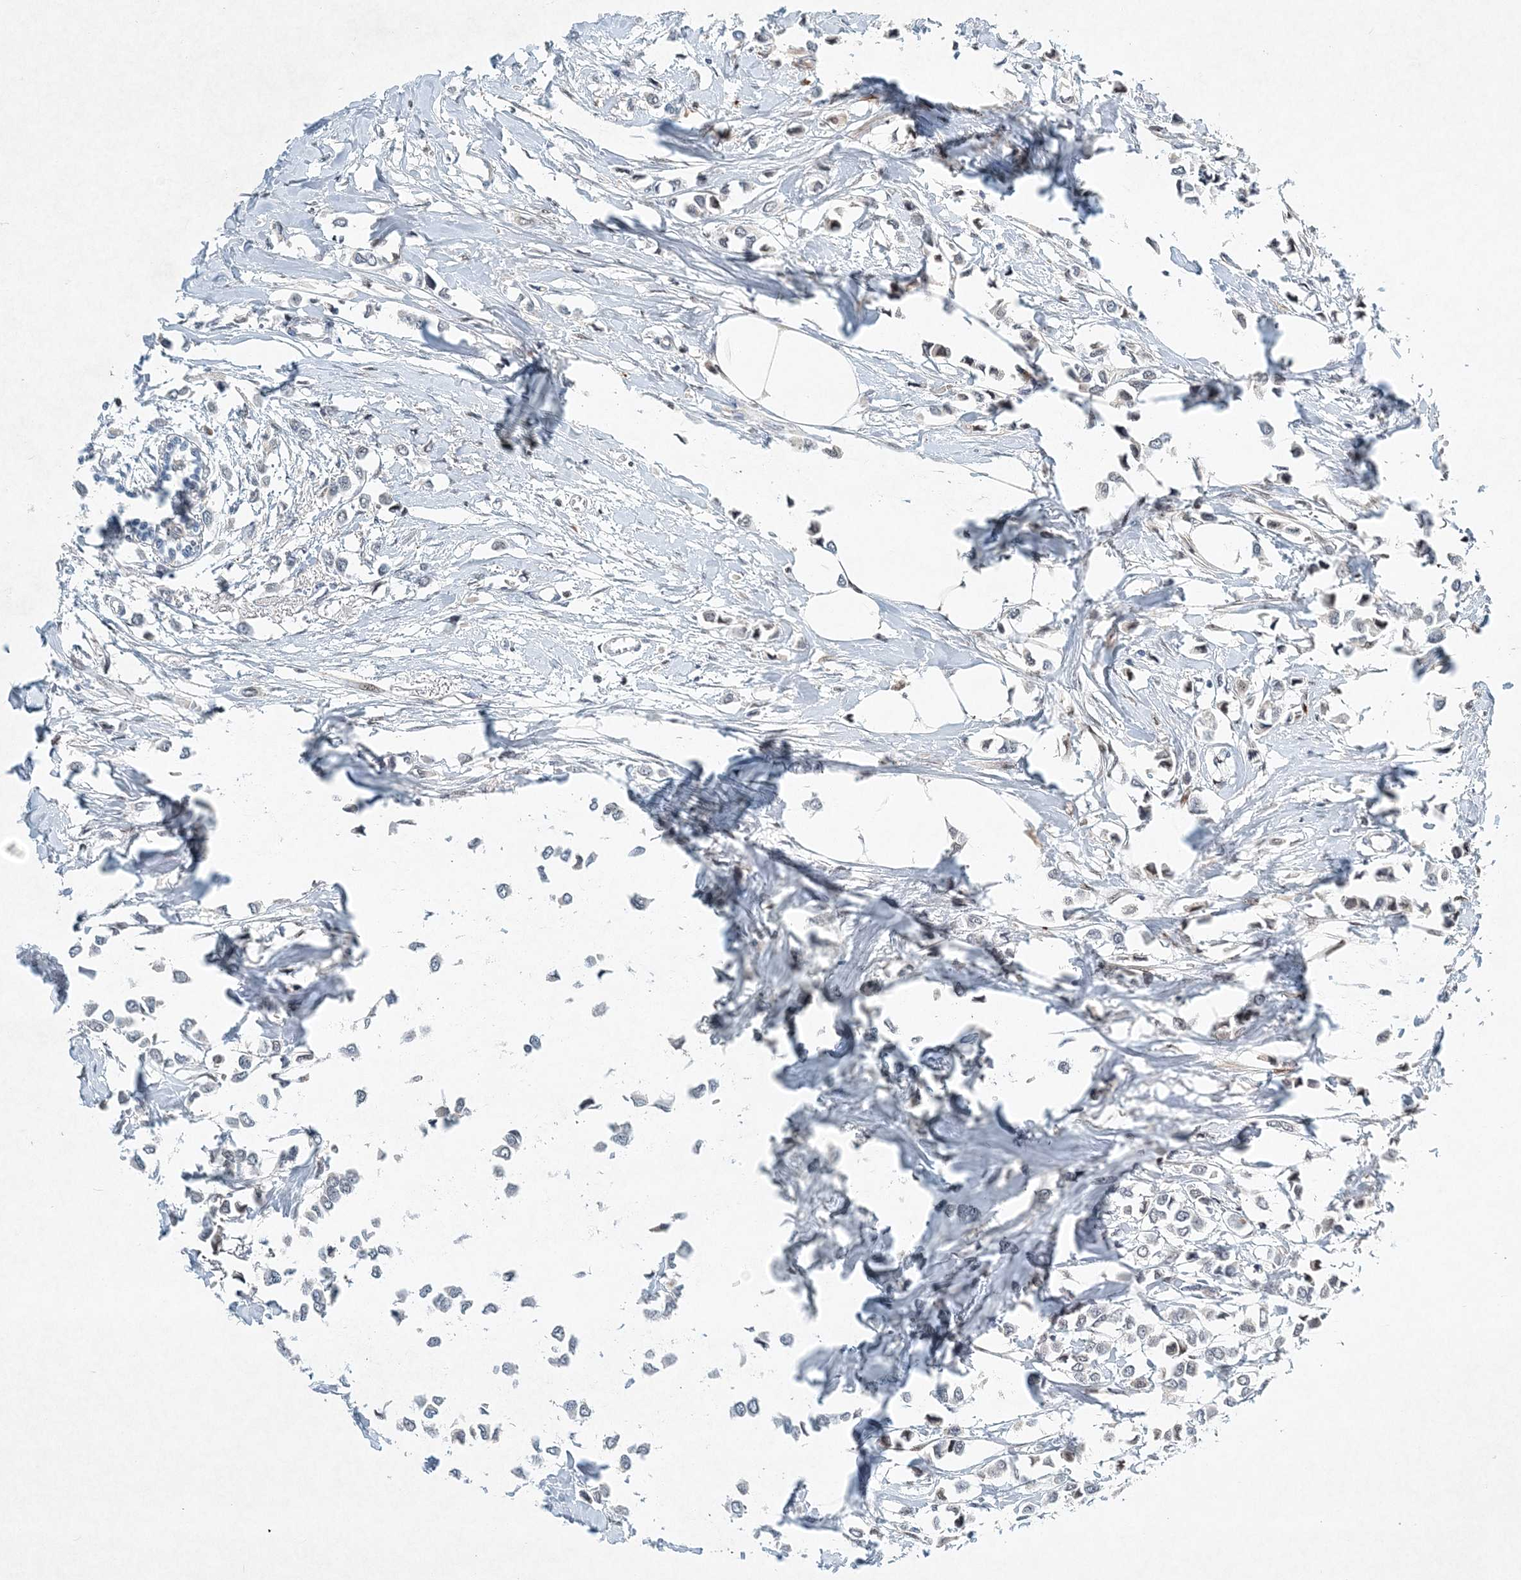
{"staining": {"intensity": "negative", "quantity": "none", "location": "none"}, "tissue": "breast cancer", "cell_type": "Tumor cells", "image_type": "cancer", "snomed": [{"axis": "morphology", "description": "Lobular carcinoma"}, {"axis": "topography", "description": "Breast"}], "caption": "Tumor cells are negative for brown protein staining in breast lobular carcinoma.", "gene": "KPNA4", "patient": {"sex": "female", "age": 51}}